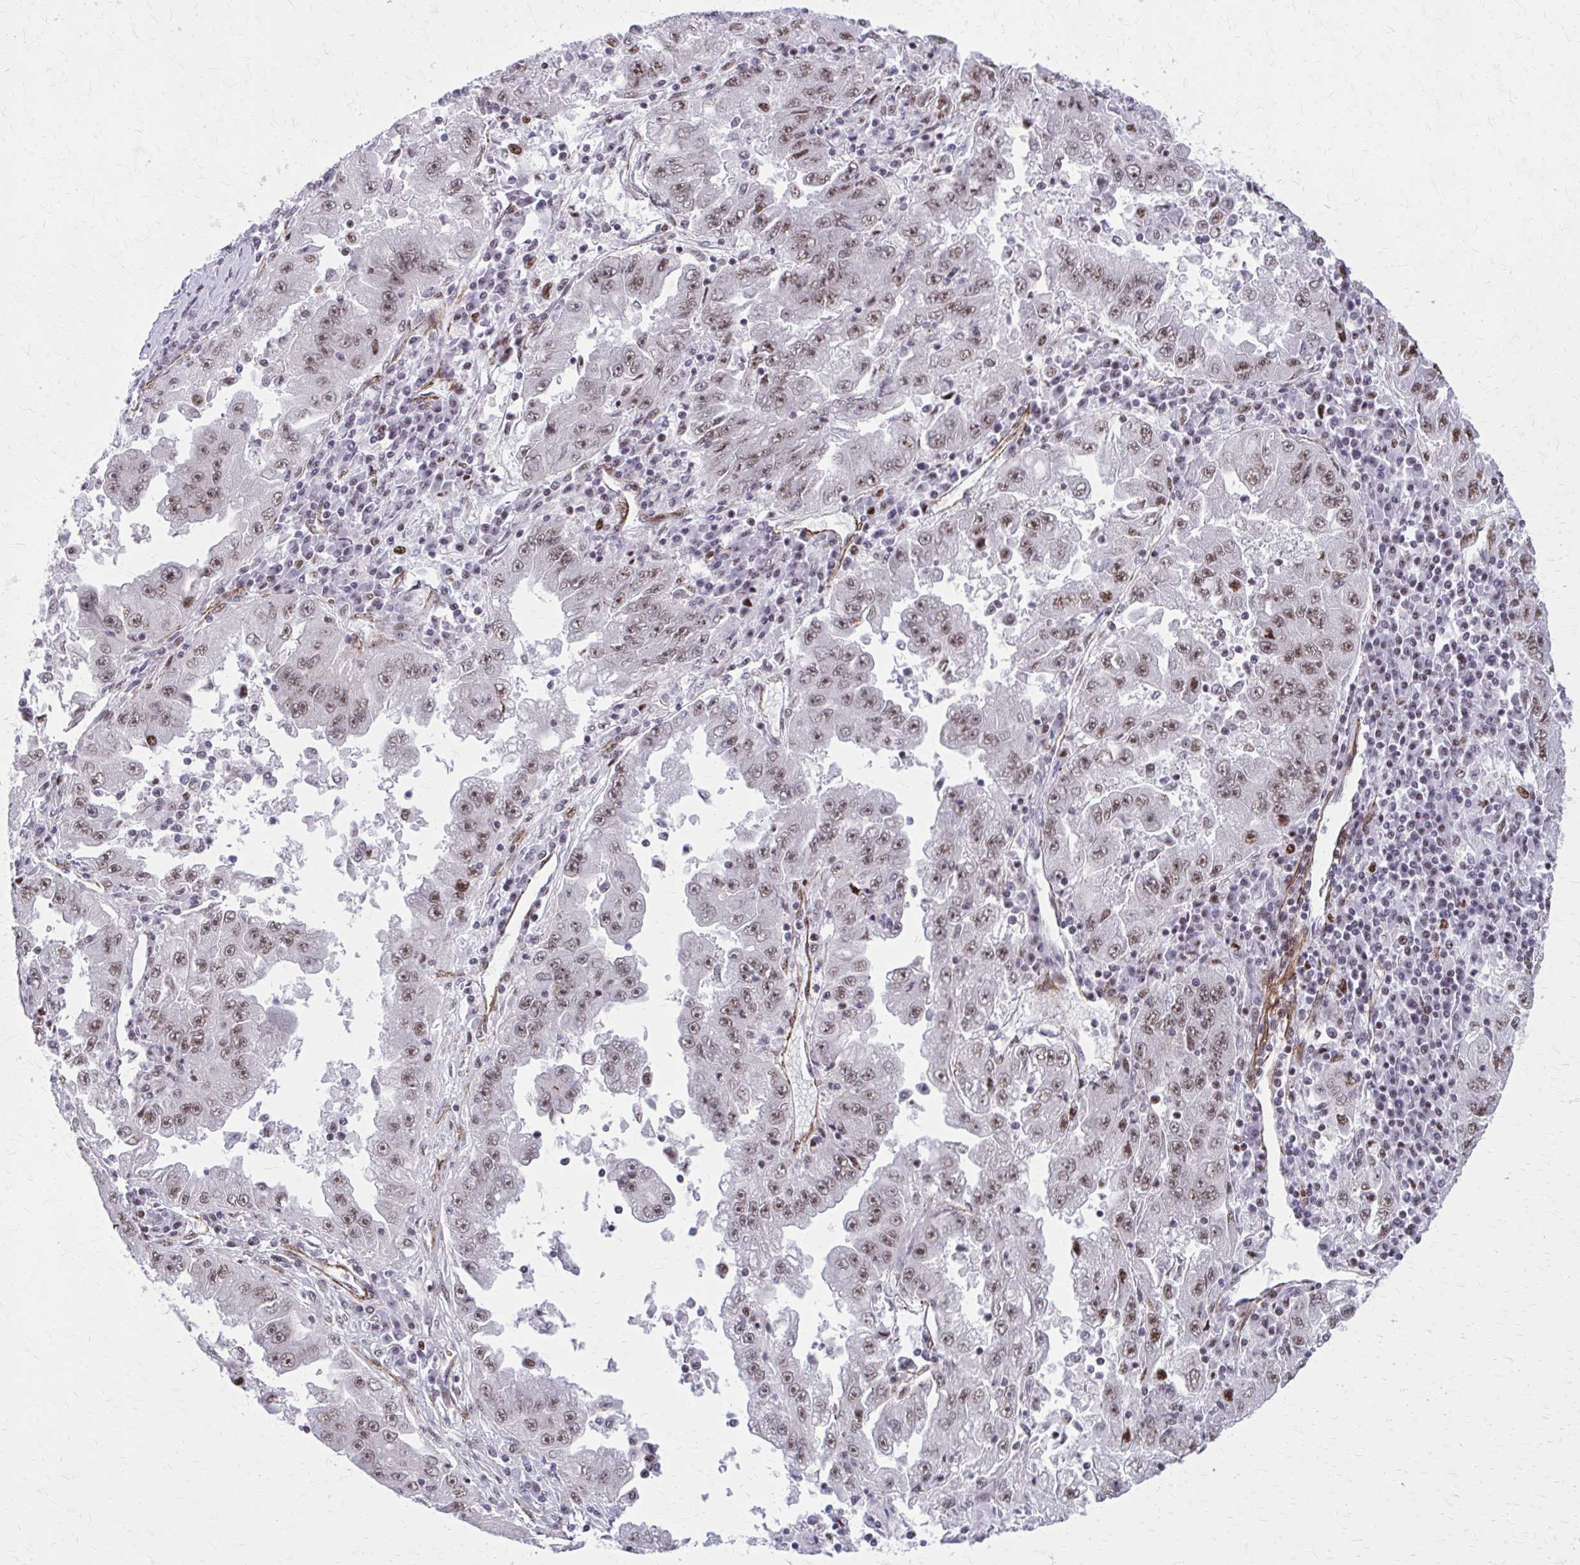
{"staining": {"intensity": "moderate", "quantity": ">75%", "location": "nuclear"}, "tissue": "lung cancer", "cell_type": "Tumor cells", "image_type": "cancer", "snomed": [{"axis": "morphology", "description": "Adenocarcinoma, NOS"}, {"axis": "morphology", "description": "Adenocarcinoma primary or metastatic"}, {"axis": "topography", "description": "Lung"}], "caption": "Tumor cells exhibit moderate nuclear positivity in about >75% of cells in lung cancer.", "gene": "NRBF2", "patient": {"sex": "male", "age": 74}}